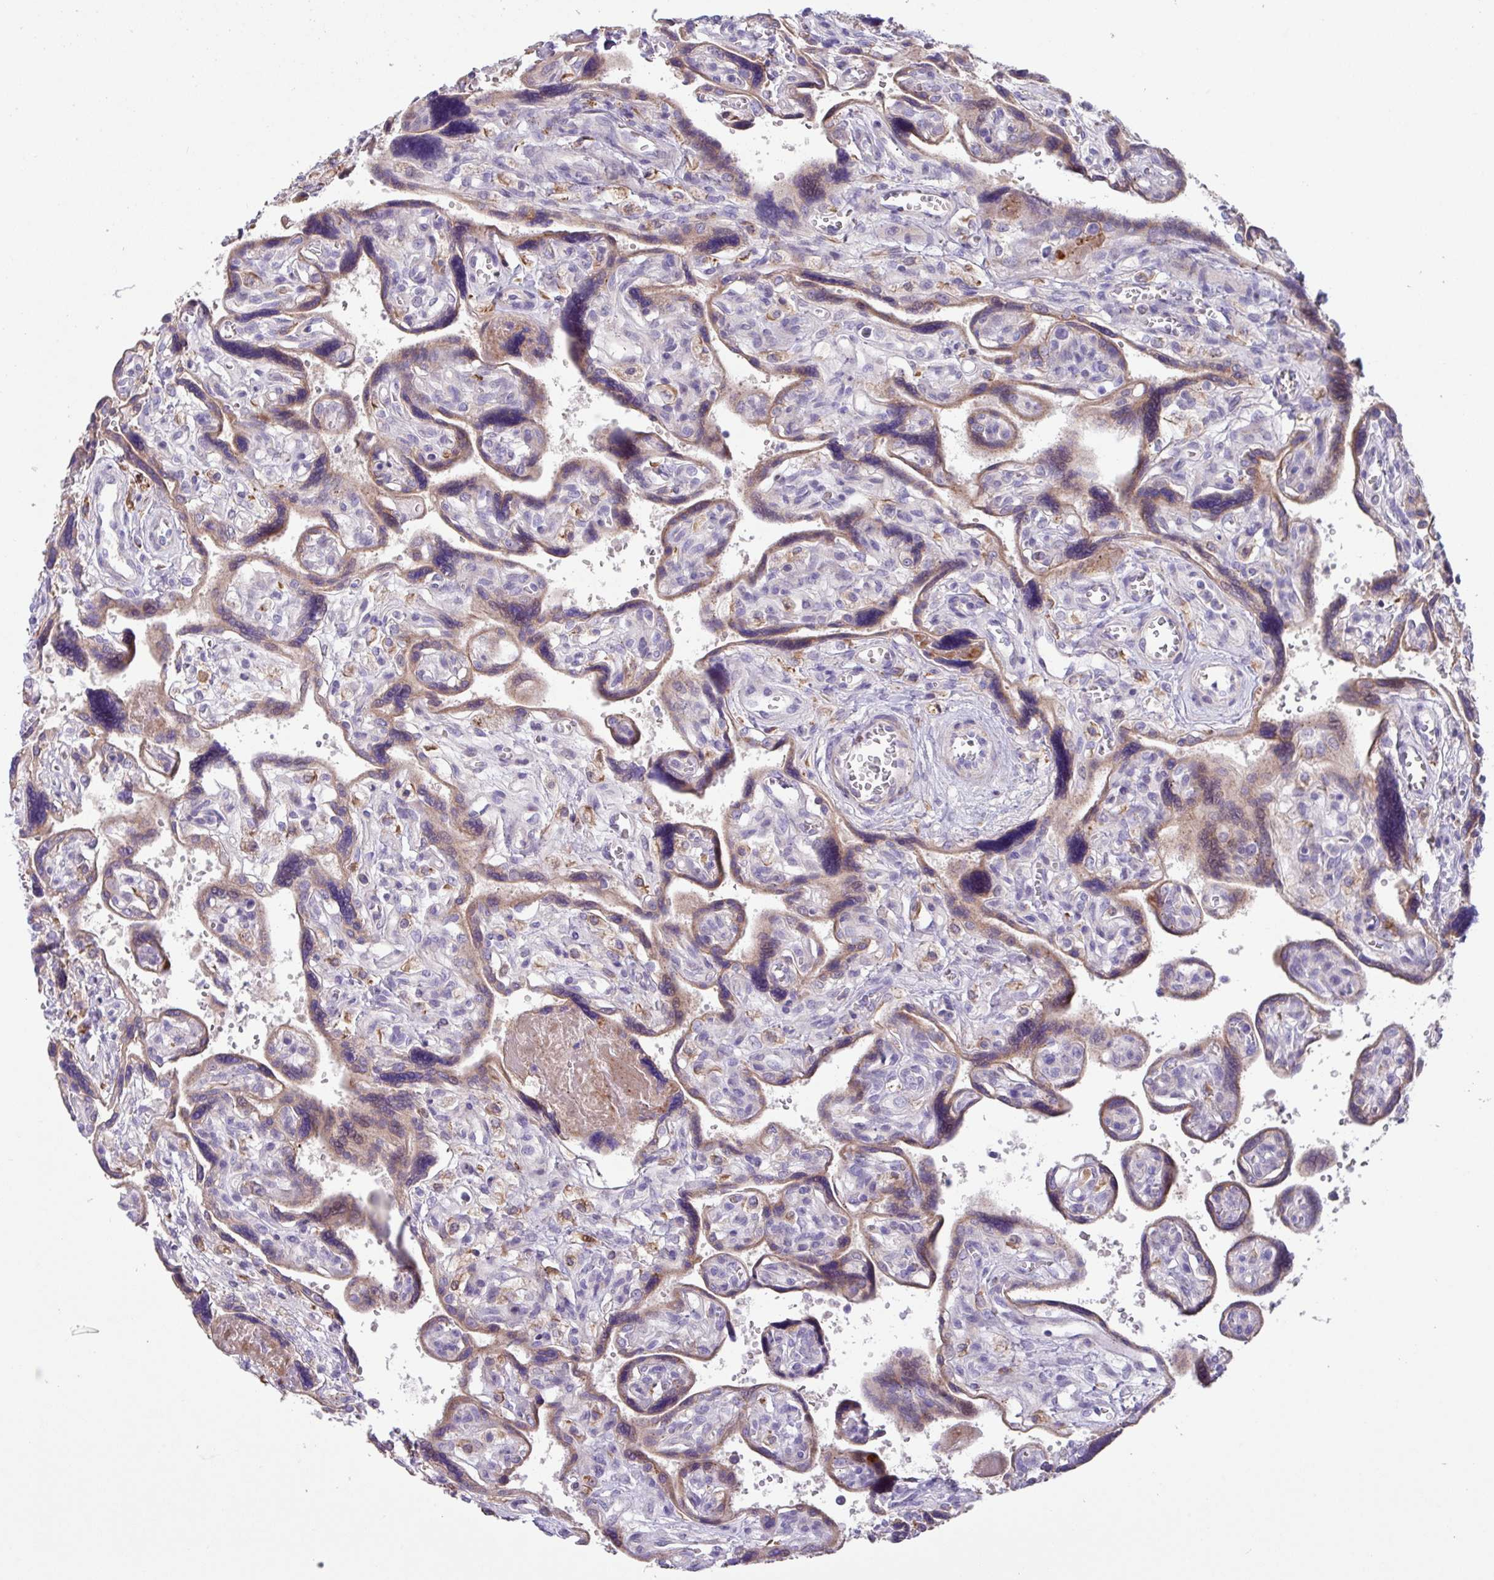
{"staining": {"intensity": "weak", "quantity": "25%-75%", "location": "cytoplasmic/membranous"}, "tissue": "placenta", "cell_type": "Trophoblastic cells", "image_type": "normal", "snomed": [{"axis": "morphology", "description": "Normal tissue, NOS"}, {"axis": "topography", "description": "Placenta"}], "caption": "Immunohistochemical staining of unremarkable human placenta displays low levels of weak cytoplasmic/membranous positivity in approximately 25%-75% of trophoblastic cells. Ihc stains the protein in brown and the nuclei are stained blue.", "gene": "IQCJ", "patient": {"sex": "female", "age": 39}}